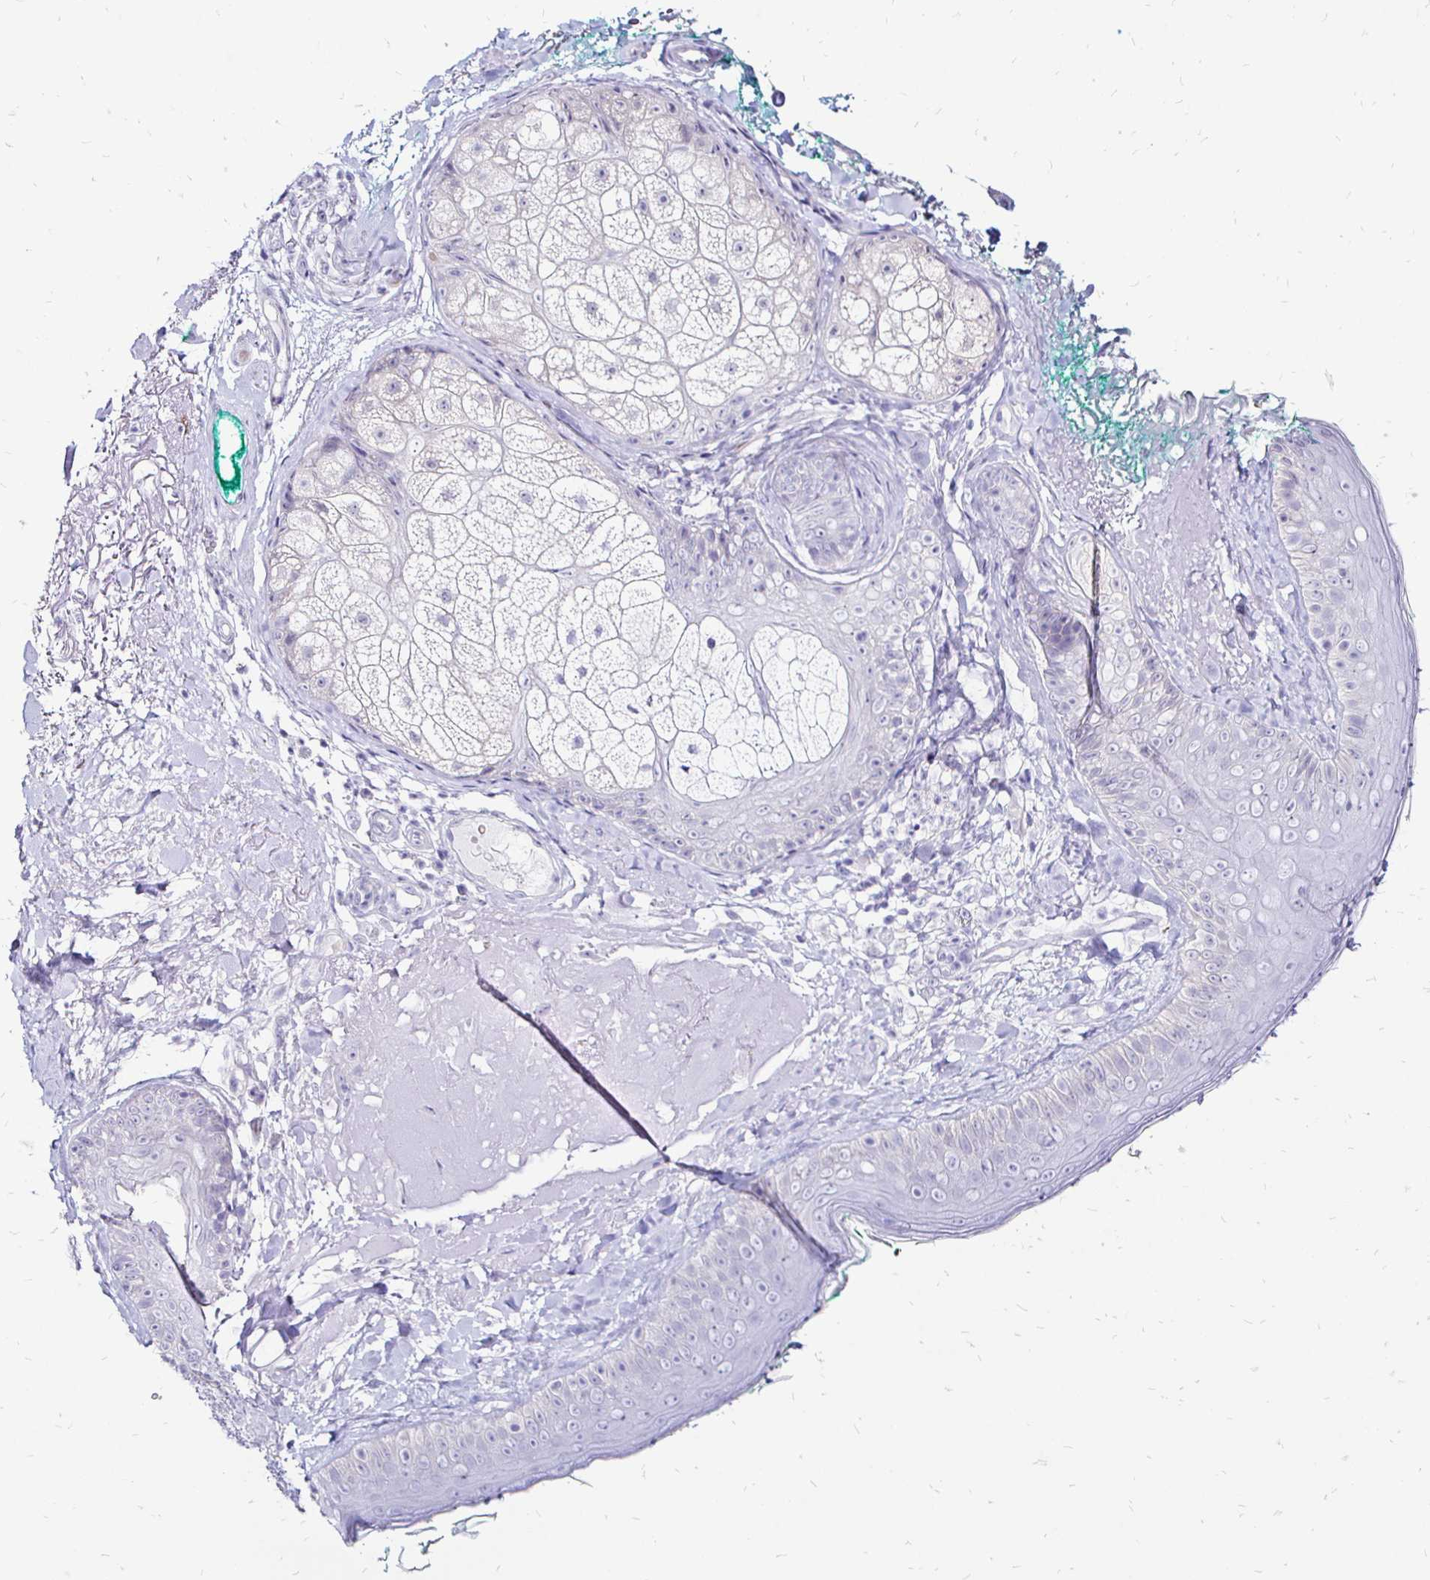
{"staining": {"intensity": "negative", "quantity": "none", "location": "none"}, "tissue": "skin", "cell_type": "Fibroblasts", "image_type": "normal", "snomed": [{"axis": "morphology", "description": "Normal tissue, NOS"}, {"axis": "topography", "description": "Skin"}], "caption": "Fibroblasts are negative for brown protein staining in normal skin. Nuclei are stained in blue.", "gene": "IRGC", "patient": {"sex": "male", "age": 73}}